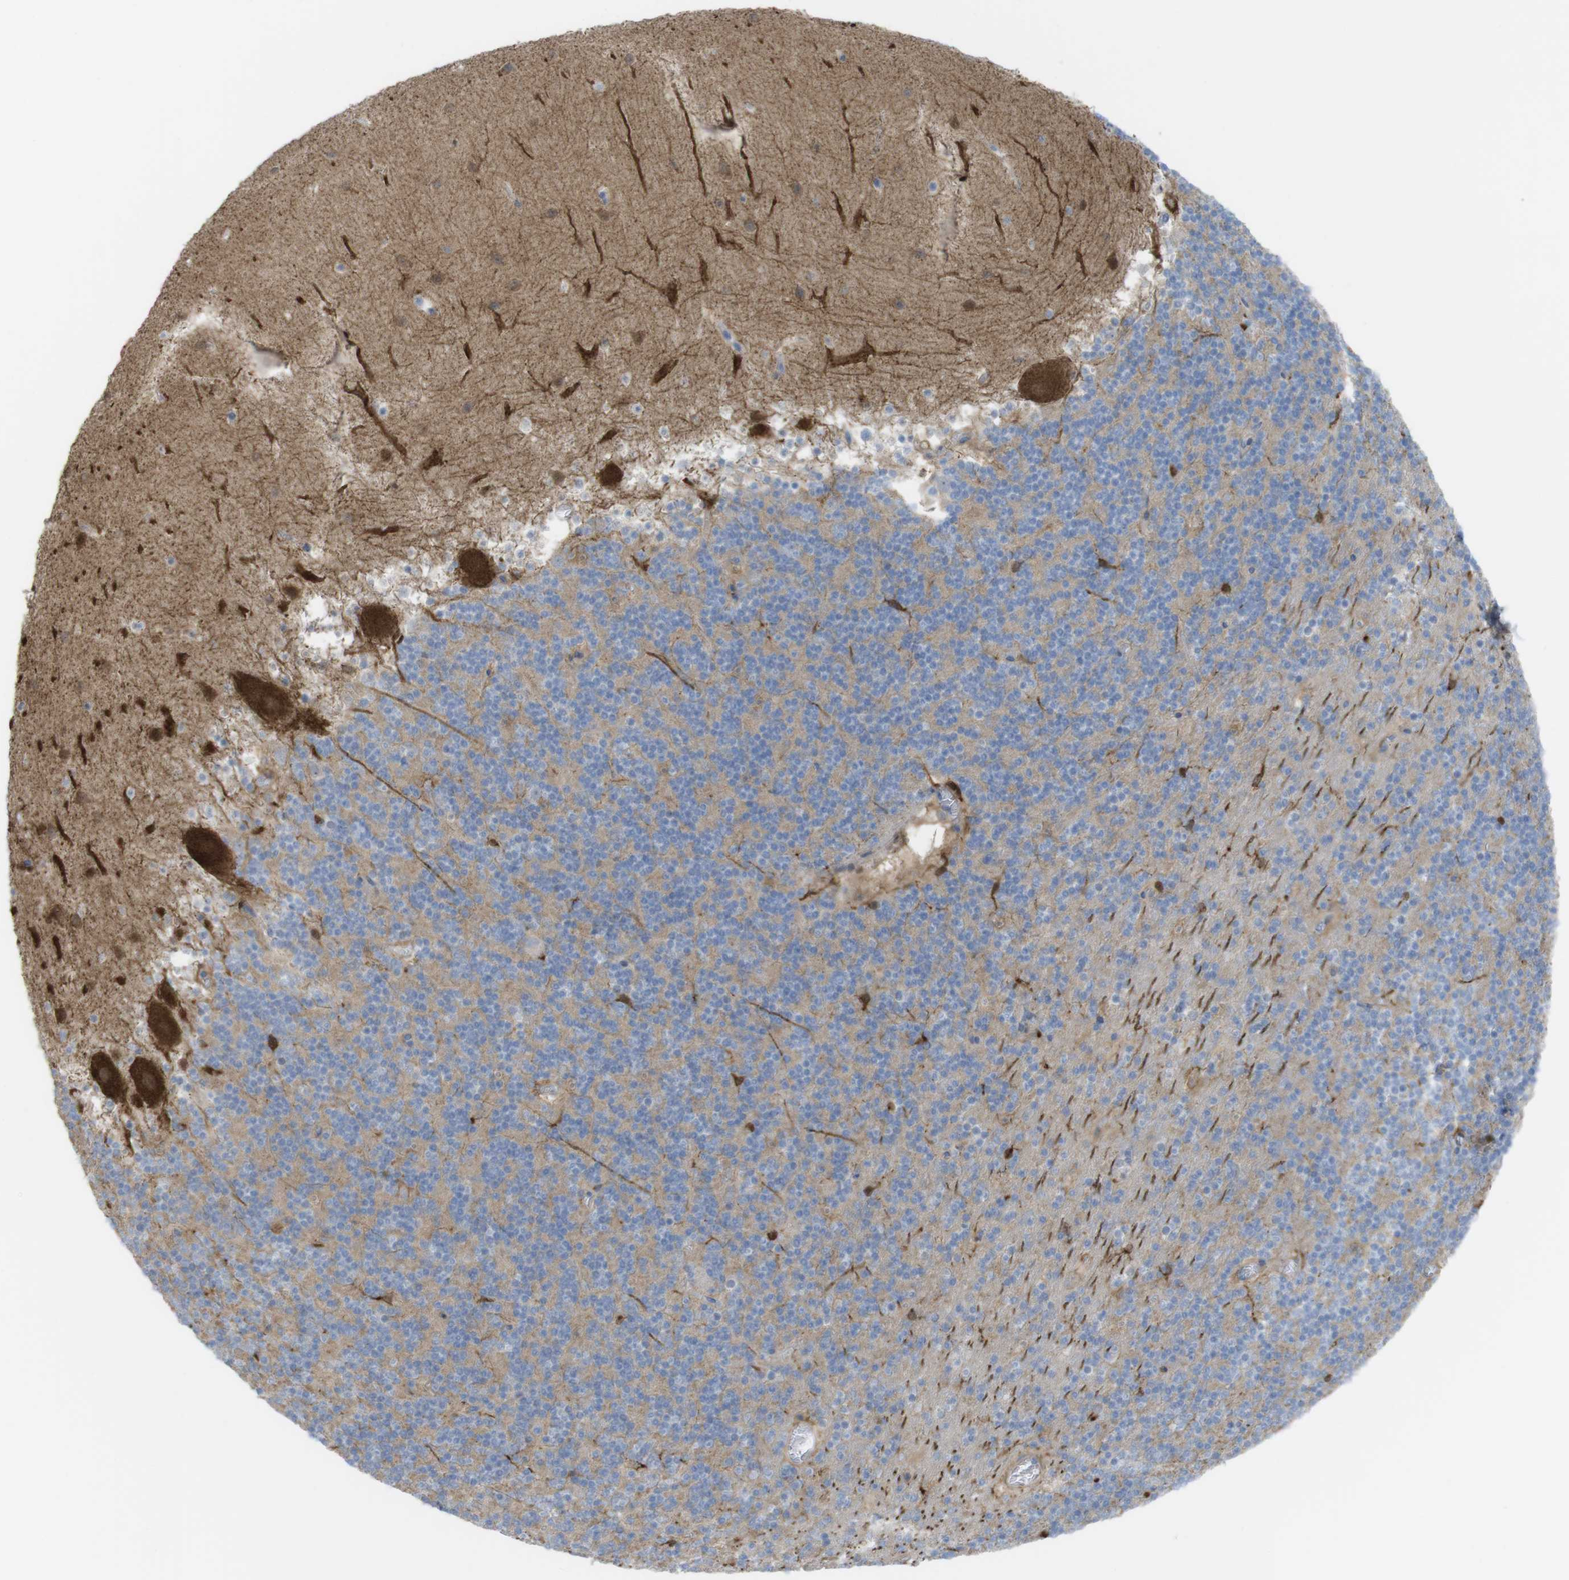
{"staining": {"intensity": "negative", "quantity": "none", "location": "none"}, "tissue": "cerebellum", "cell_type": "Cells in granular layer", "image_type": "normal", "snomed": [{"axis": "morphology", "description": "Normal tissue, NOS"}, {"axis": "topography", "description": "Cerebellum"}], "caption": "Cerebellum stained for a protein using immunohistochemistry reveals no staining cells in granular layer.", "gene": "PRKCD", "patient": {"sex": "male", "age": 45}}